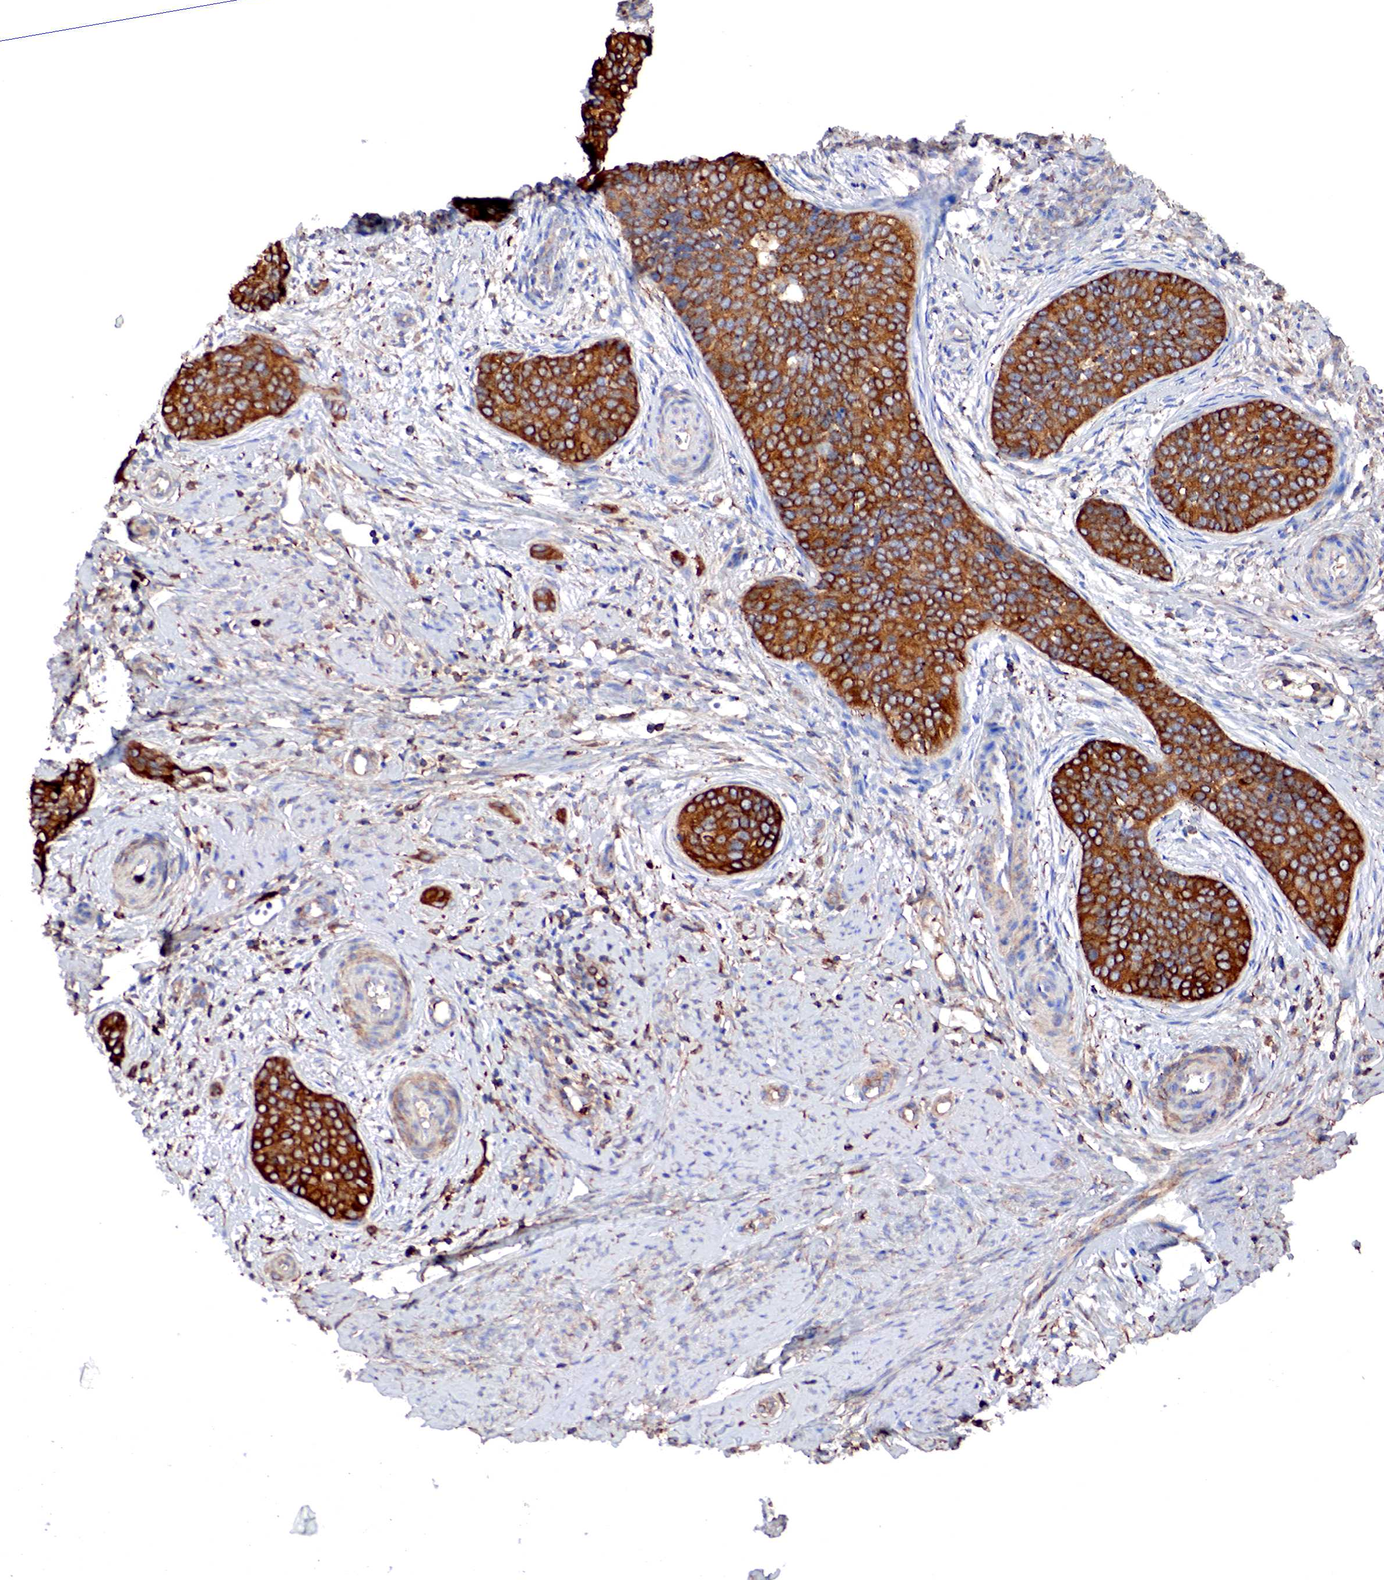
{"staining": {"intensity": "strong", "quantity": ">75%", "location": "cytoplasmic/membranous"}, "tissue": "cervical cancer", "cell_type": "Tumor cells", "image_type": "cancer", "snomed": [{"axis": "morphology", "description": "Squamous cell carcinoma, NOS"}, {"axis": "topography", "description": "Cervix"}], "caption": "A brown stain labels strong cytoplasmic/membranous staining of a protein in human squamous cell carcinoma (cervical) tumor cells.", "gene": "G6PD", "patient": {"sex": "female", "age": 34}}